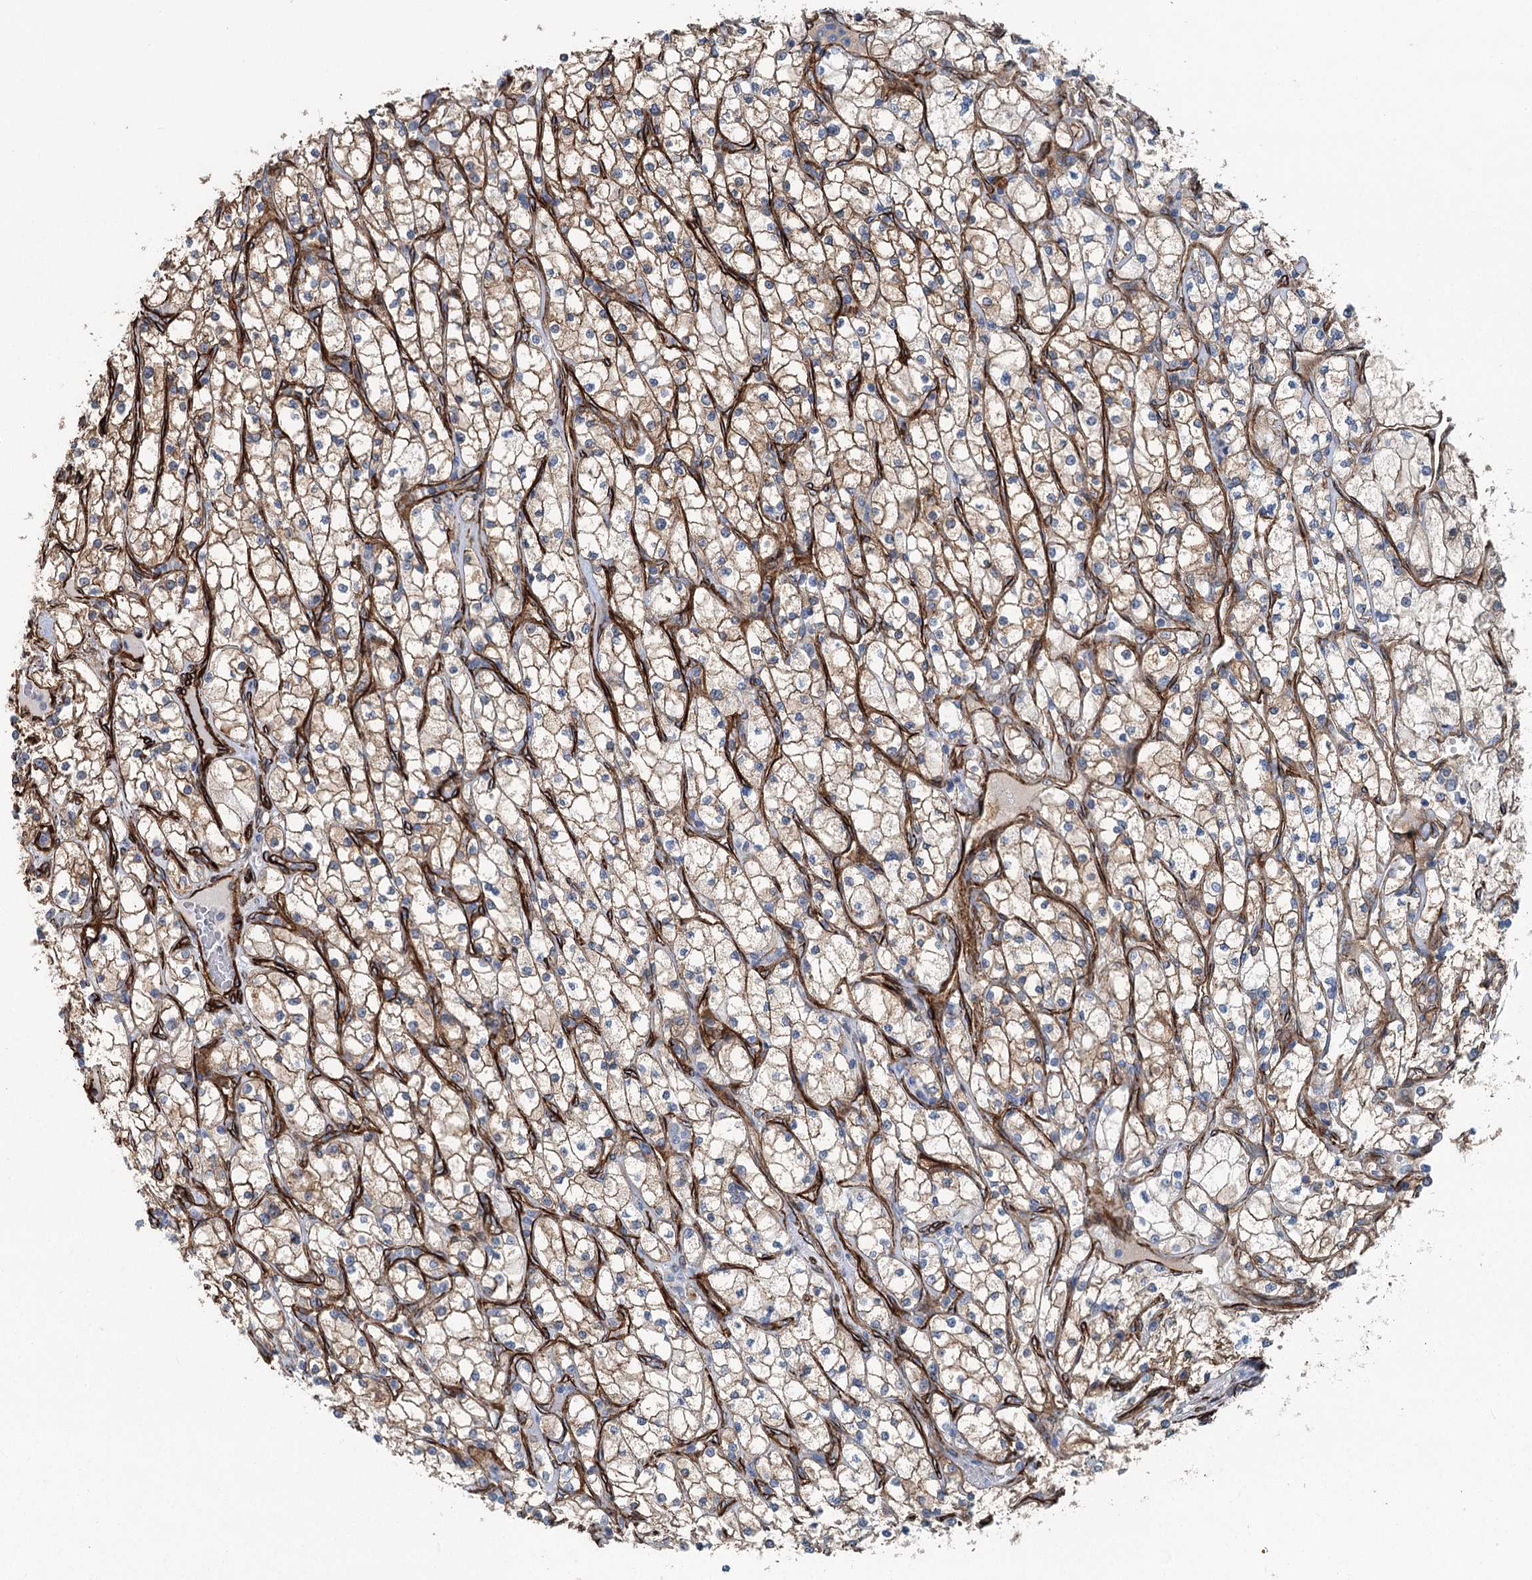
{"staining": {"intensity": "weak", "quantity": ">75%", "location": "cytoplasmic/membranous"}, "tissue": "renal cancer", "cell_type": "Tumor cells", "image_type": "cancer", "snomed": [{"axis": "morphology", "description": "Adenocarcinoma, NOS"}, {"axis": "topography", "description": "Kidney"}], "caption": "Tumor cells show low levels of weak cytoplasmic/membranous staining in about >75% of cells in adenocarcinoma (renal).", "gene": "IQSEC1", "patient": {"sex": "male", "age": 80}}